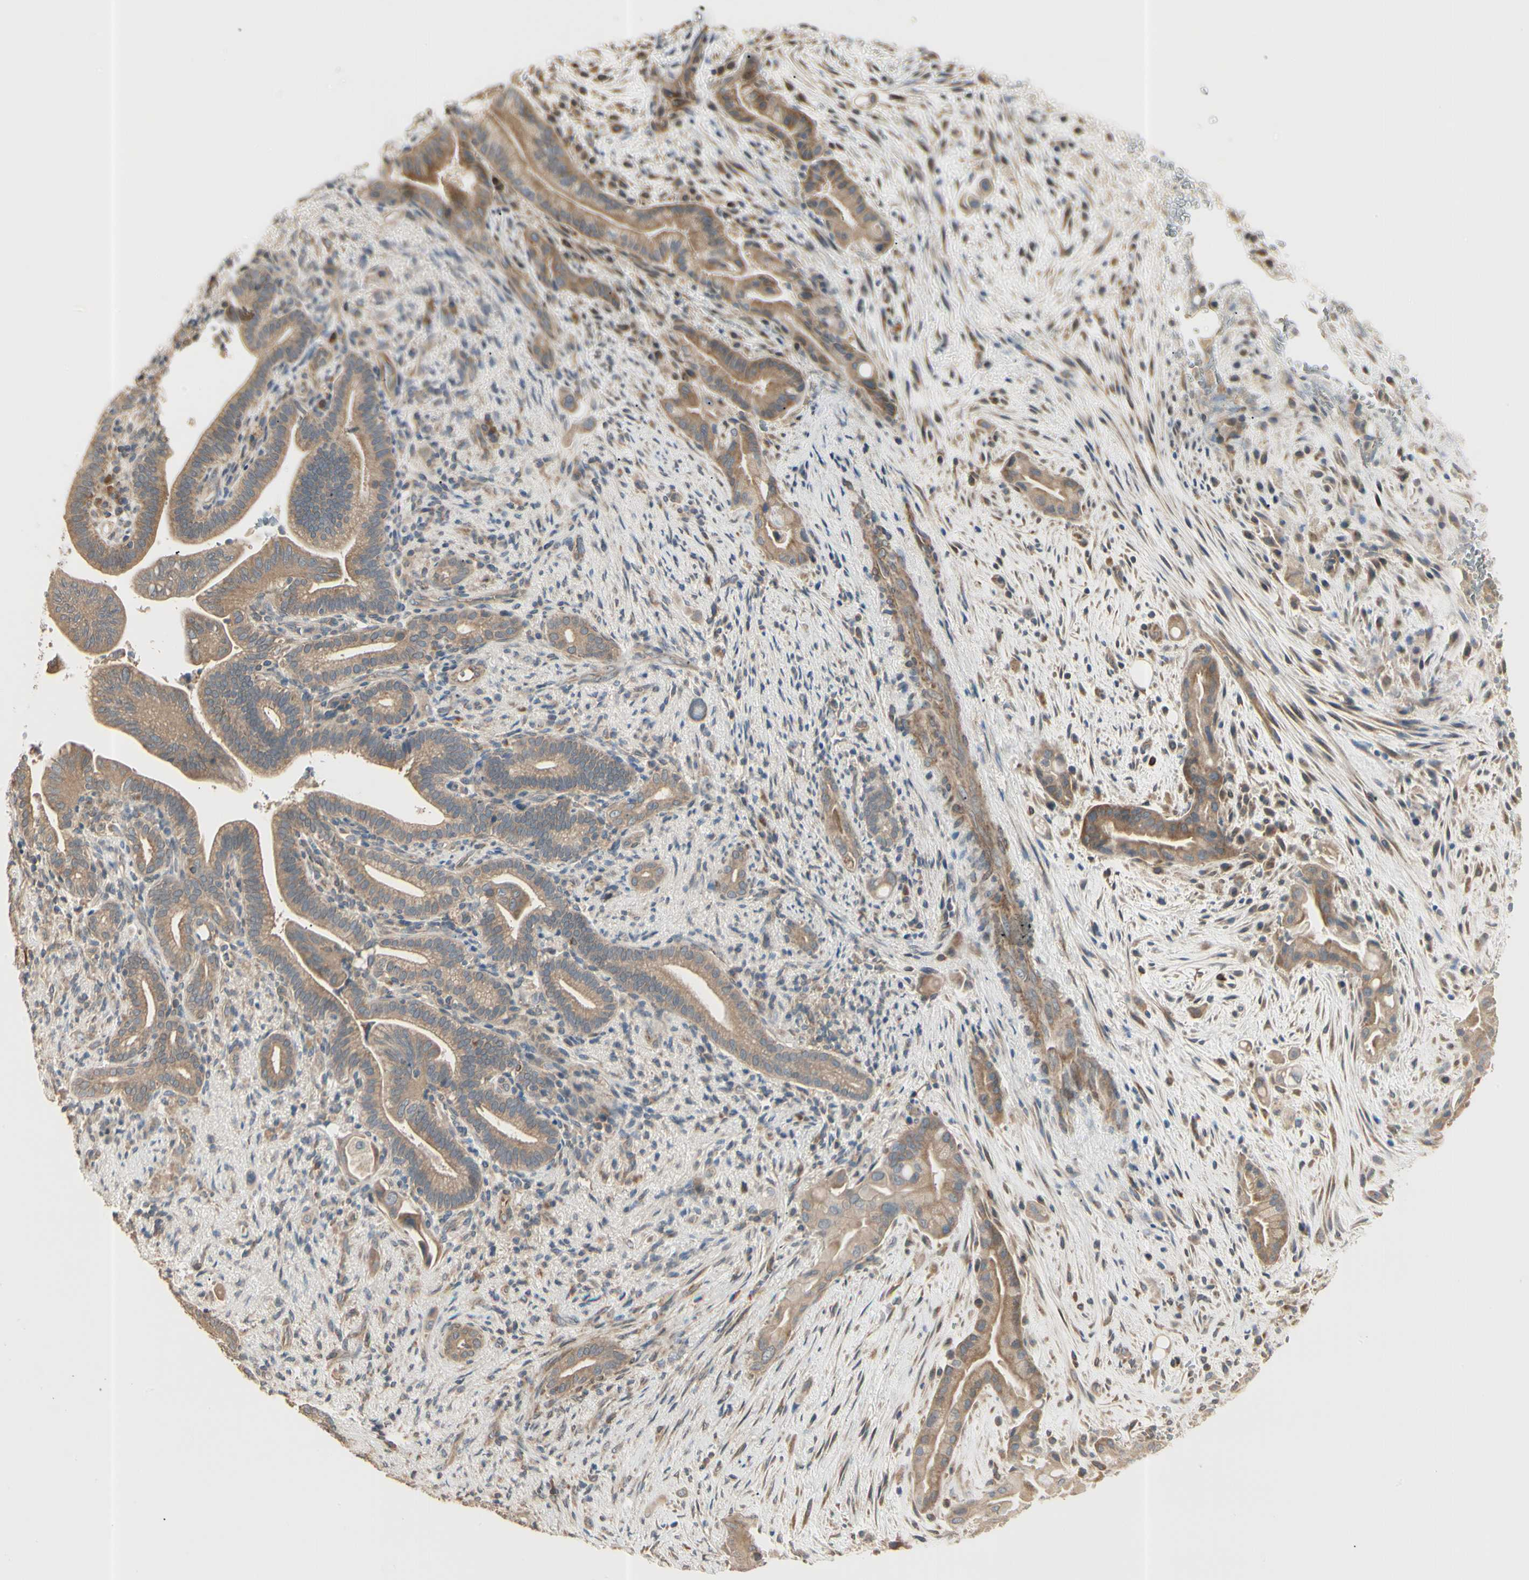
{"staining": {"intensity": "moderate", "quantity": ">75%", "location": "cytoplasmic/membranous"}, "tissue": "liver cancer", "cell_type": "Tumor cells", "image_type": "cancer", "snomed": [{"axis": "morphology", "description": "Cholangiocarcinoma"}, {"axis": "topography", "description": "Liver"}], "caption": "Brown immunohistochemical staining in liver cancer displays moderate cytoplasmic/membranous positivity in about >75% of tumor cells.", "gene": "IRAG1", "patient": {"sex": "female", "age": 68}}